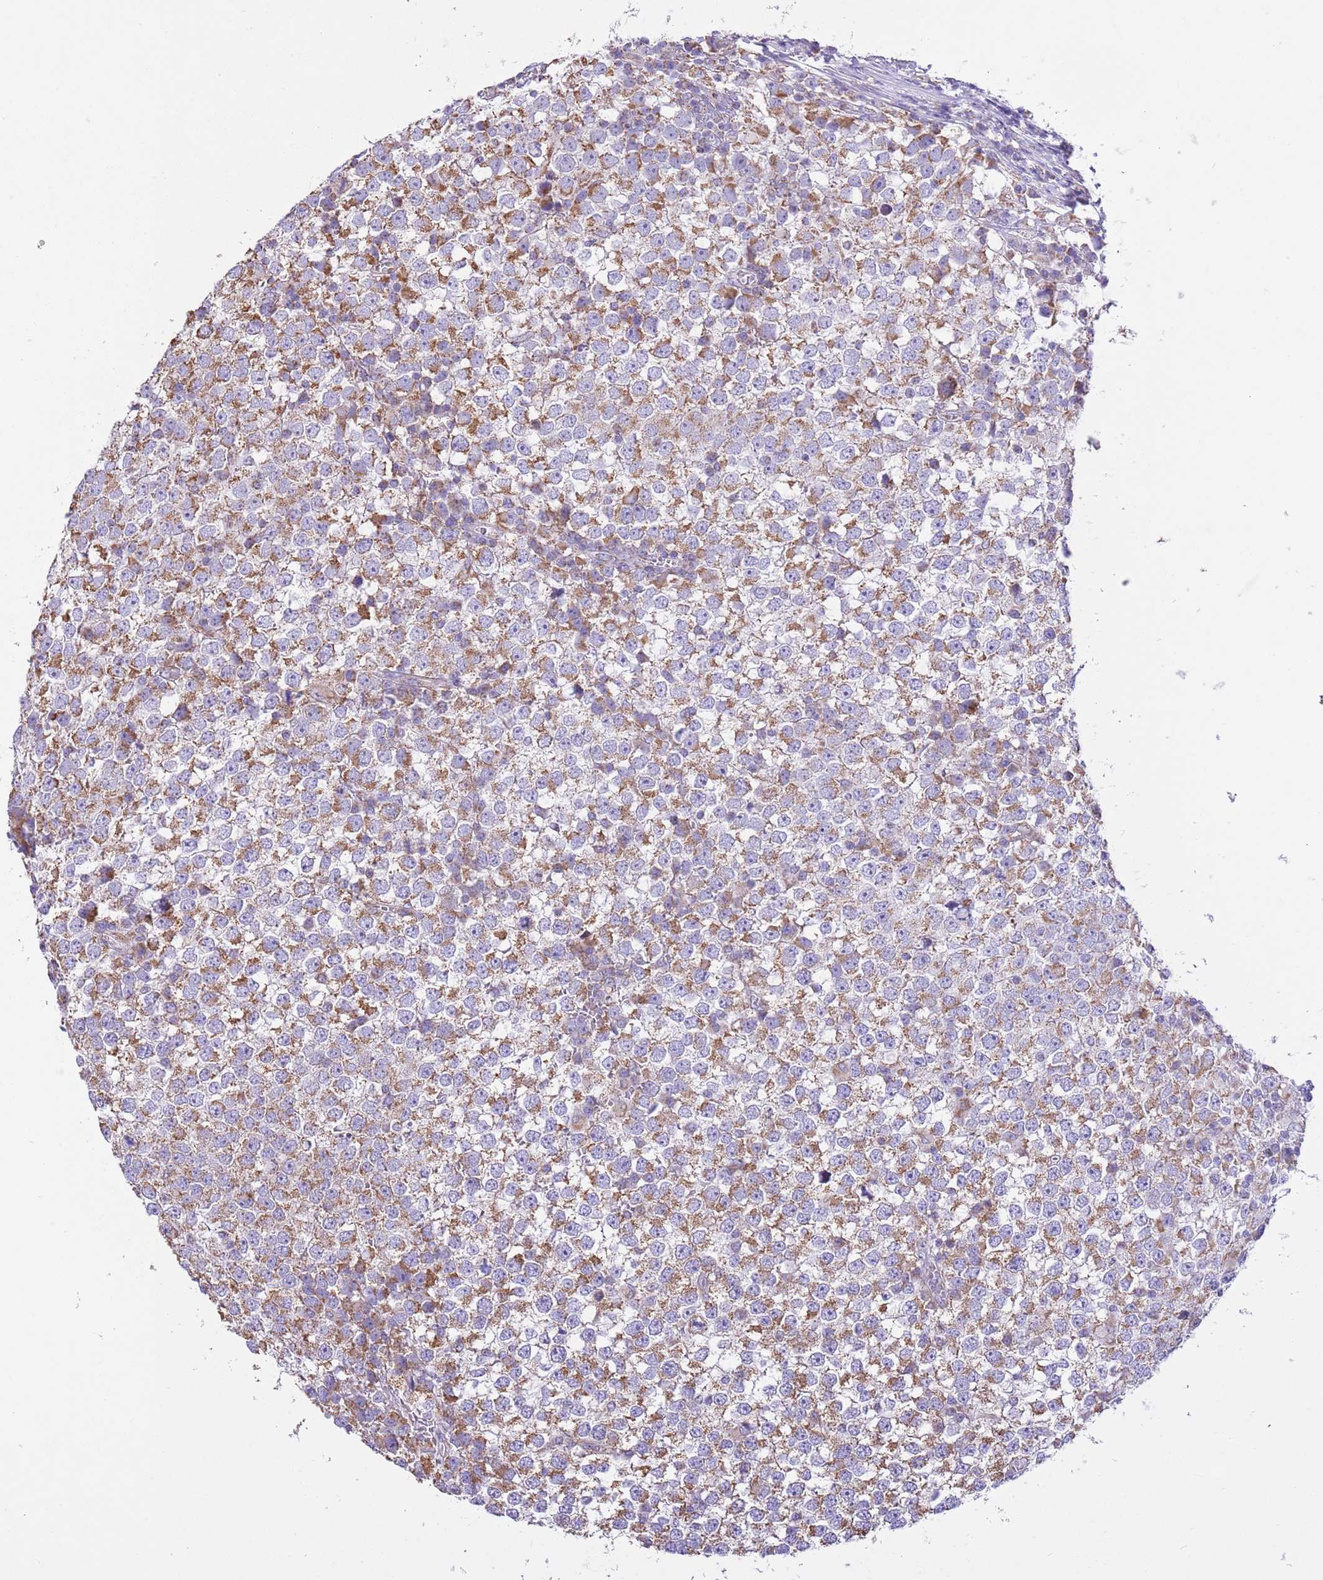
{"staining": {"intensity": "moderate", "quantity": ">75%", "location": "cytoplasmic/membranous"}, "tissue": "testis cancer", "cell_type": "Tumor cells", "image_type": "cancer", "snomed": [{"axis": "morphology", "description": "Seminoma, NOS"}, {"axis": "topography", "description": "Testis"}], "caption": "This image displays immunohistochemistry (IHC) staining of testis cancer (seminoma), with medium moderate cytoplasmic/membranous staining in approximately >75% of tumor cells.", "gene": "TEKTIP1", "patient": {"sex": "male", "age": 65}}